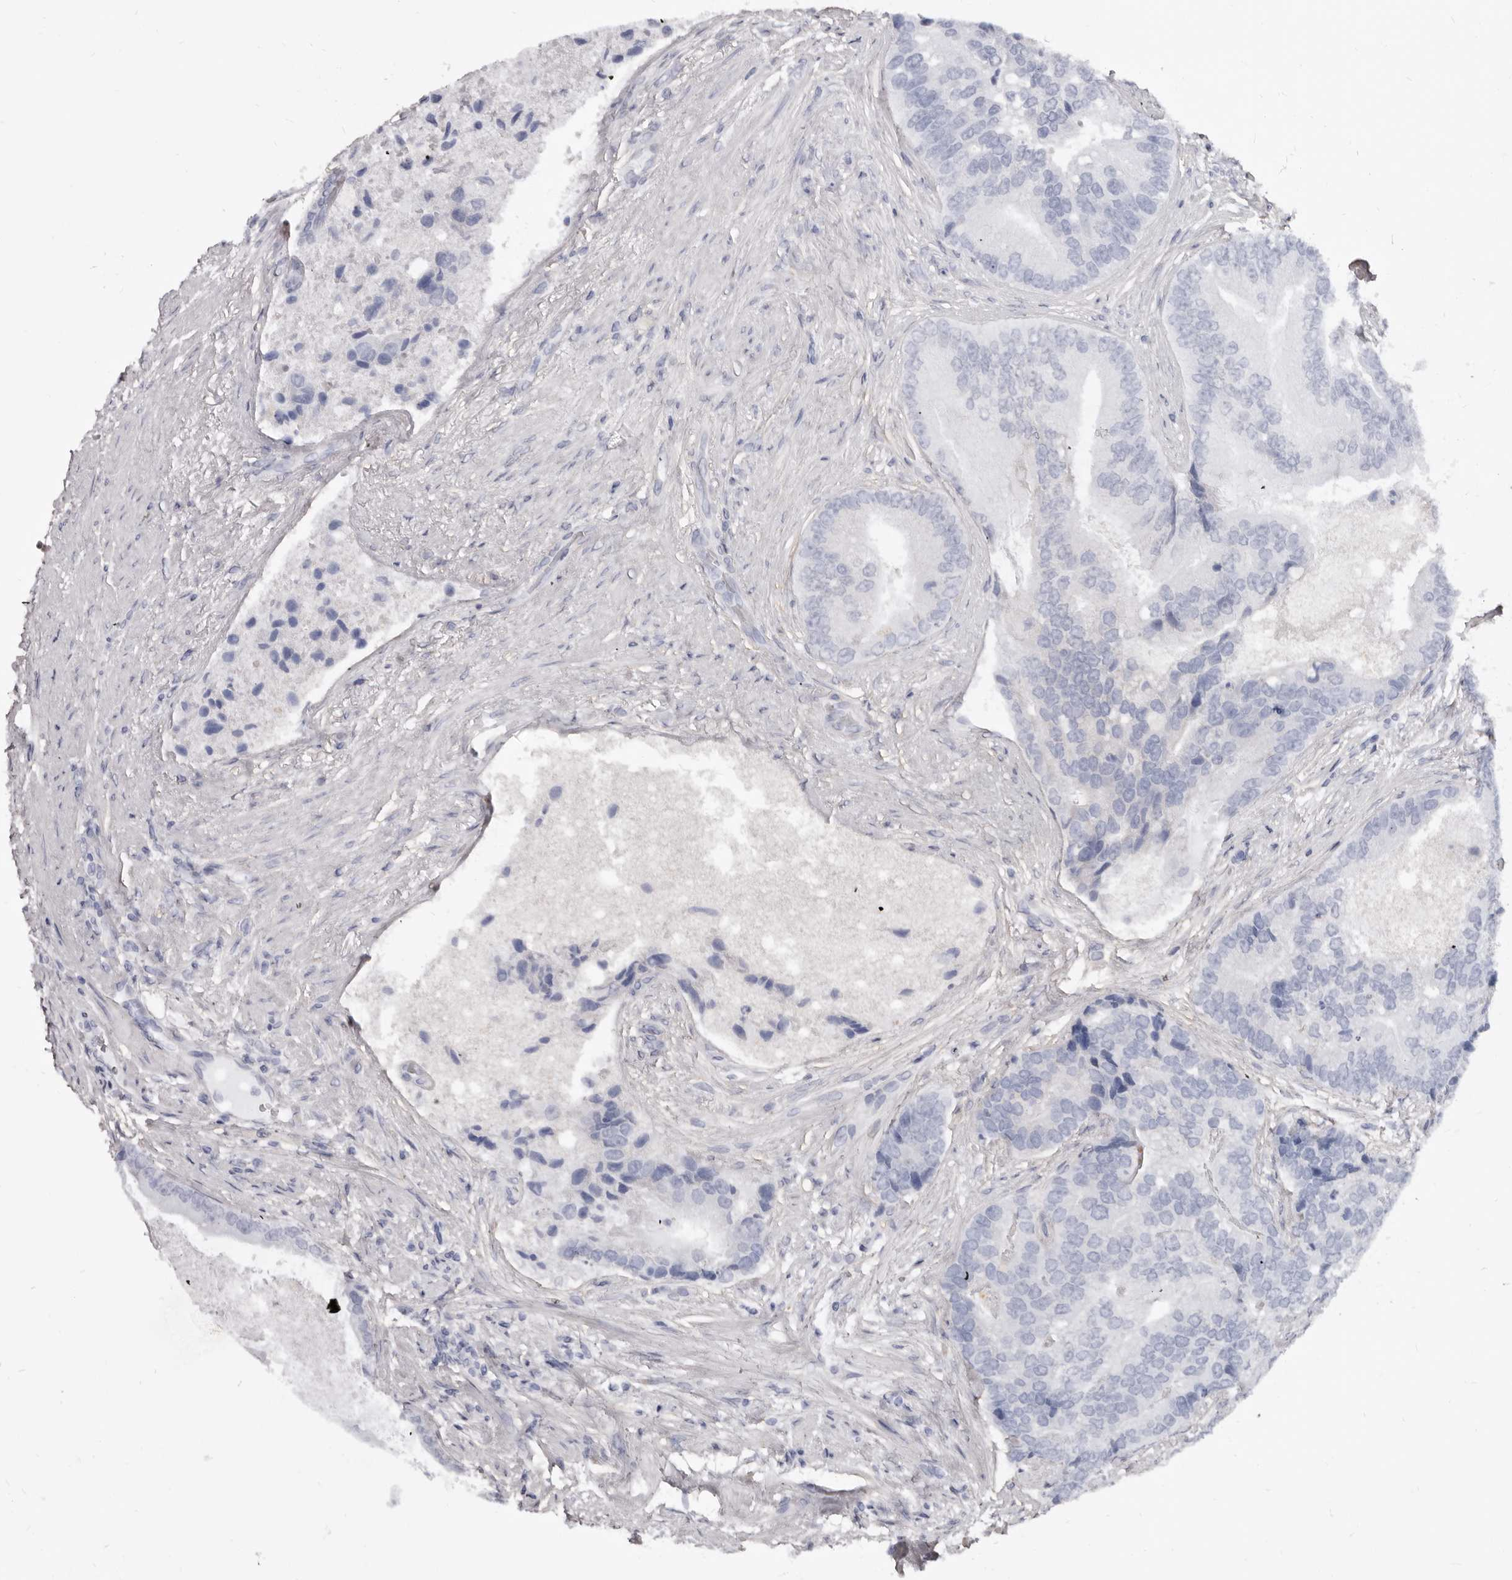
{"staining": {"intensity": "negative", "quantity": "none", "location": "none"}, "tissue": "prostate cancer", "cell_type": "Tumor cells", "image_type": "cancer", "snomed": [{"axis": "morphology", "description": "Adenocarcinoma, High grade"}, {"axis": "topography", "description": "Prostate"}], "caption": "Micrograph shows no significant protein staining in tumor cells of high-grade adenocarcinoma (prostate).", "gene": "KHDRBS2", "patient": {"sex": "male", "age": 70}}